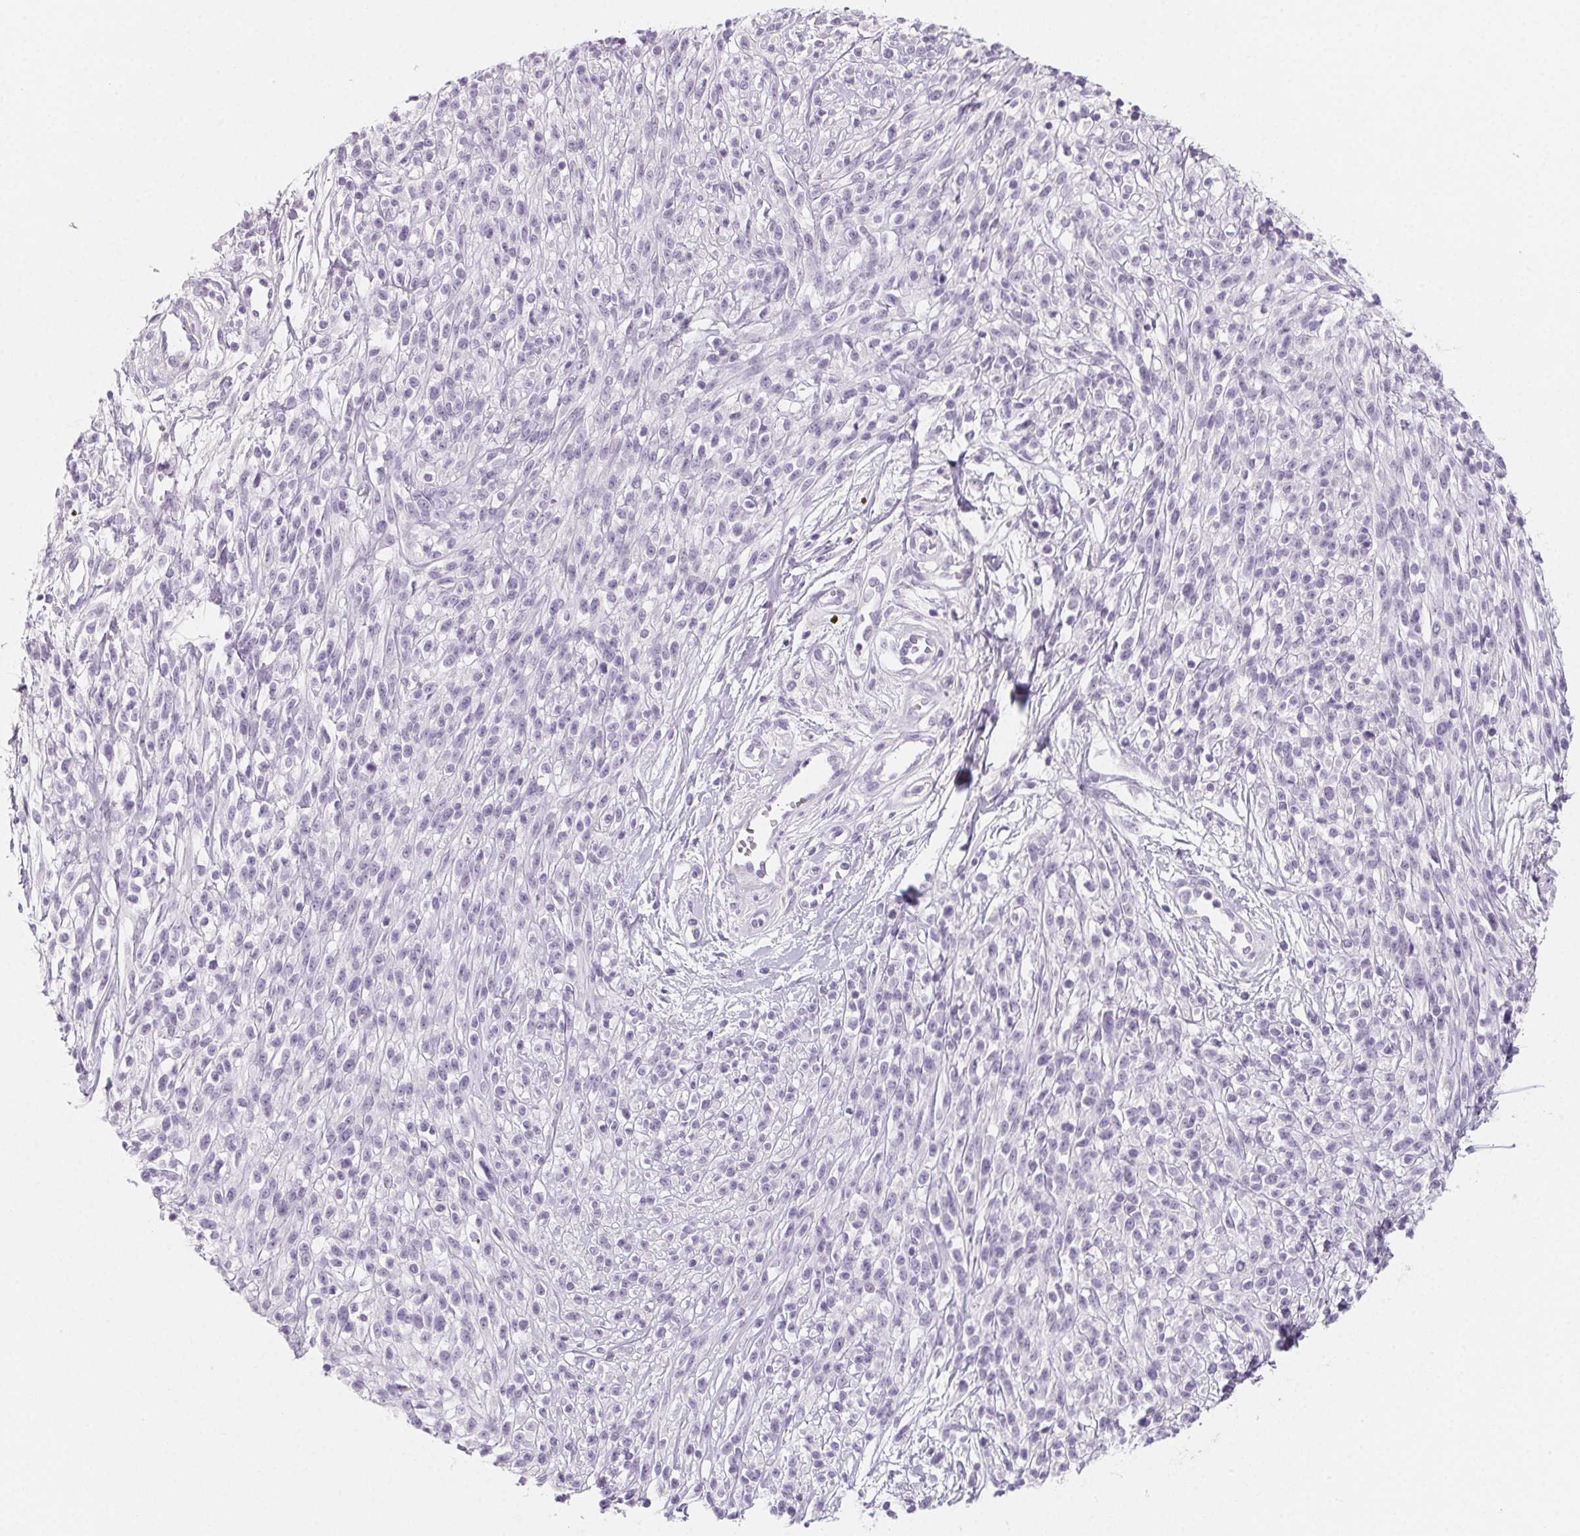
{"staining": {"intensity": "negative", "quantity": "none", "location": "none"}, "tissue": "melanoma", "cell_type": "Tumor cells", "image_type": "cancer", "snomed": [{"axis": "morphology", "description": "Malignant melanoma, NOS"}, {"axis": "topography", "description": "Skin"}, {"axis": "topography", "description": "Skin of trunk"}], "caption": "Photomicrograph shows no significant protein staining in tumor cells of malignant melanoma.", "gene": "SH3GL2", "patient": {"sex": "male", "age": 74}}